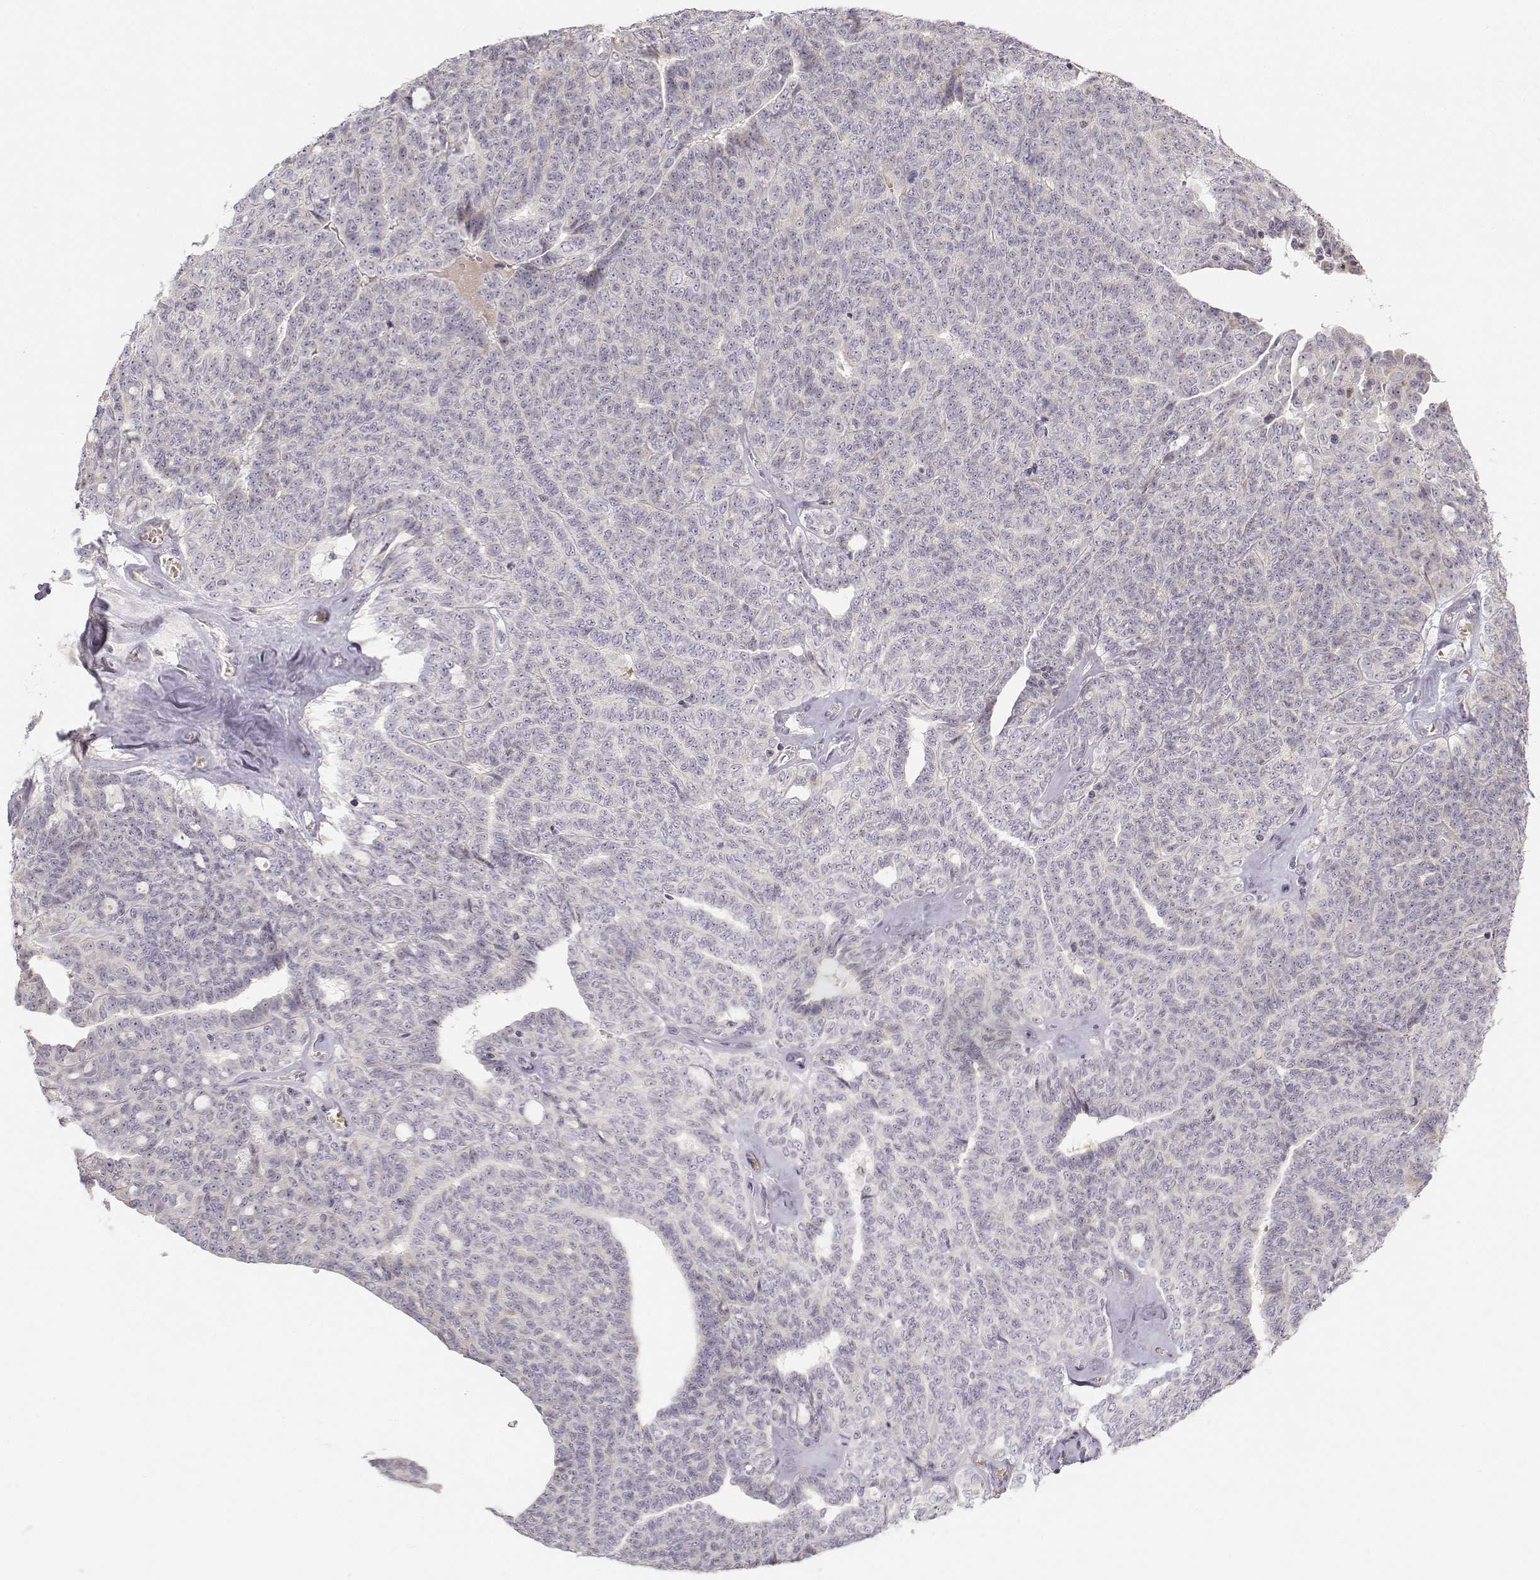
{"staining": {"intensity": "negative", "quantity": "none", "location": "none"}, "tissue": "ovarian cancer", "cell_type": "Tumor cells", "image_type": "cancer", "snomed": [{"axis": "morphology", "description": "Cystadenocarcinoma, serous, NOS"}, {"axis": "topography", "description": "Ovary"}], "caption": "DAB (3,3'-diaminobenzidine) immunohistochemical staining of serous cystadenocarcinoma (ovarian) displays no significant staining in tumor cells.", "gene": "GLIPR1L2", "patient": {"sex": "female", "age": 71}}